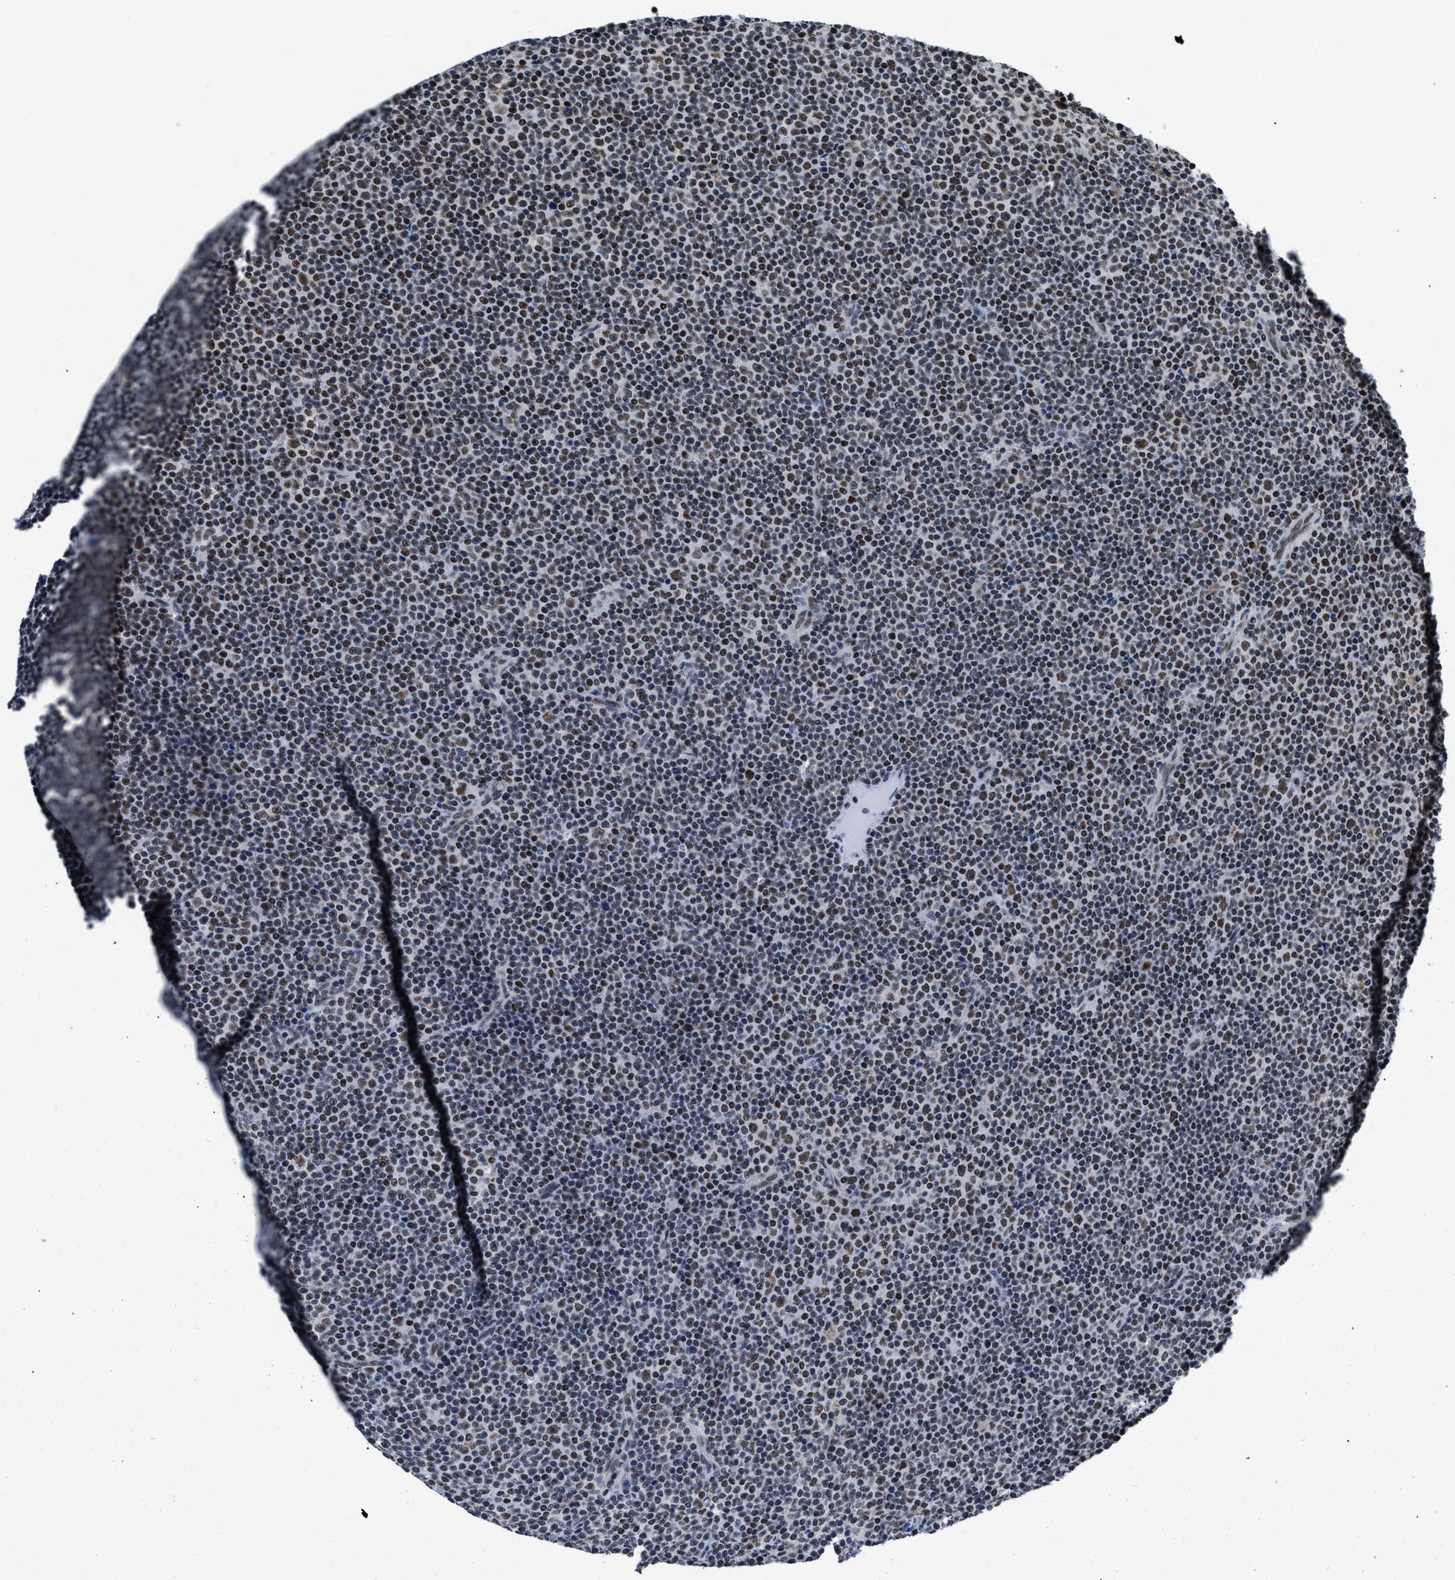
{"staining": {"intensity": "moderate", "quantity": "25%-75%", "location": "nuclear"}, "tissue": "lymphoma", "cell_type": "Tumor cells", "image_type": "cancer", "snomed": [{"axis": "morphology", "description": "Malignant lymphoma, non-Hodgkin's type, Low grade"}, {"axis": "topography", "description": "Lymph node"}], "caption": "Lymphoma tissue demonstrates moderate nuclear positivity in approximately 25%-75% of tumor cells", "gene": "WDR81", "patient": {"sex": "female", "age": 67}}